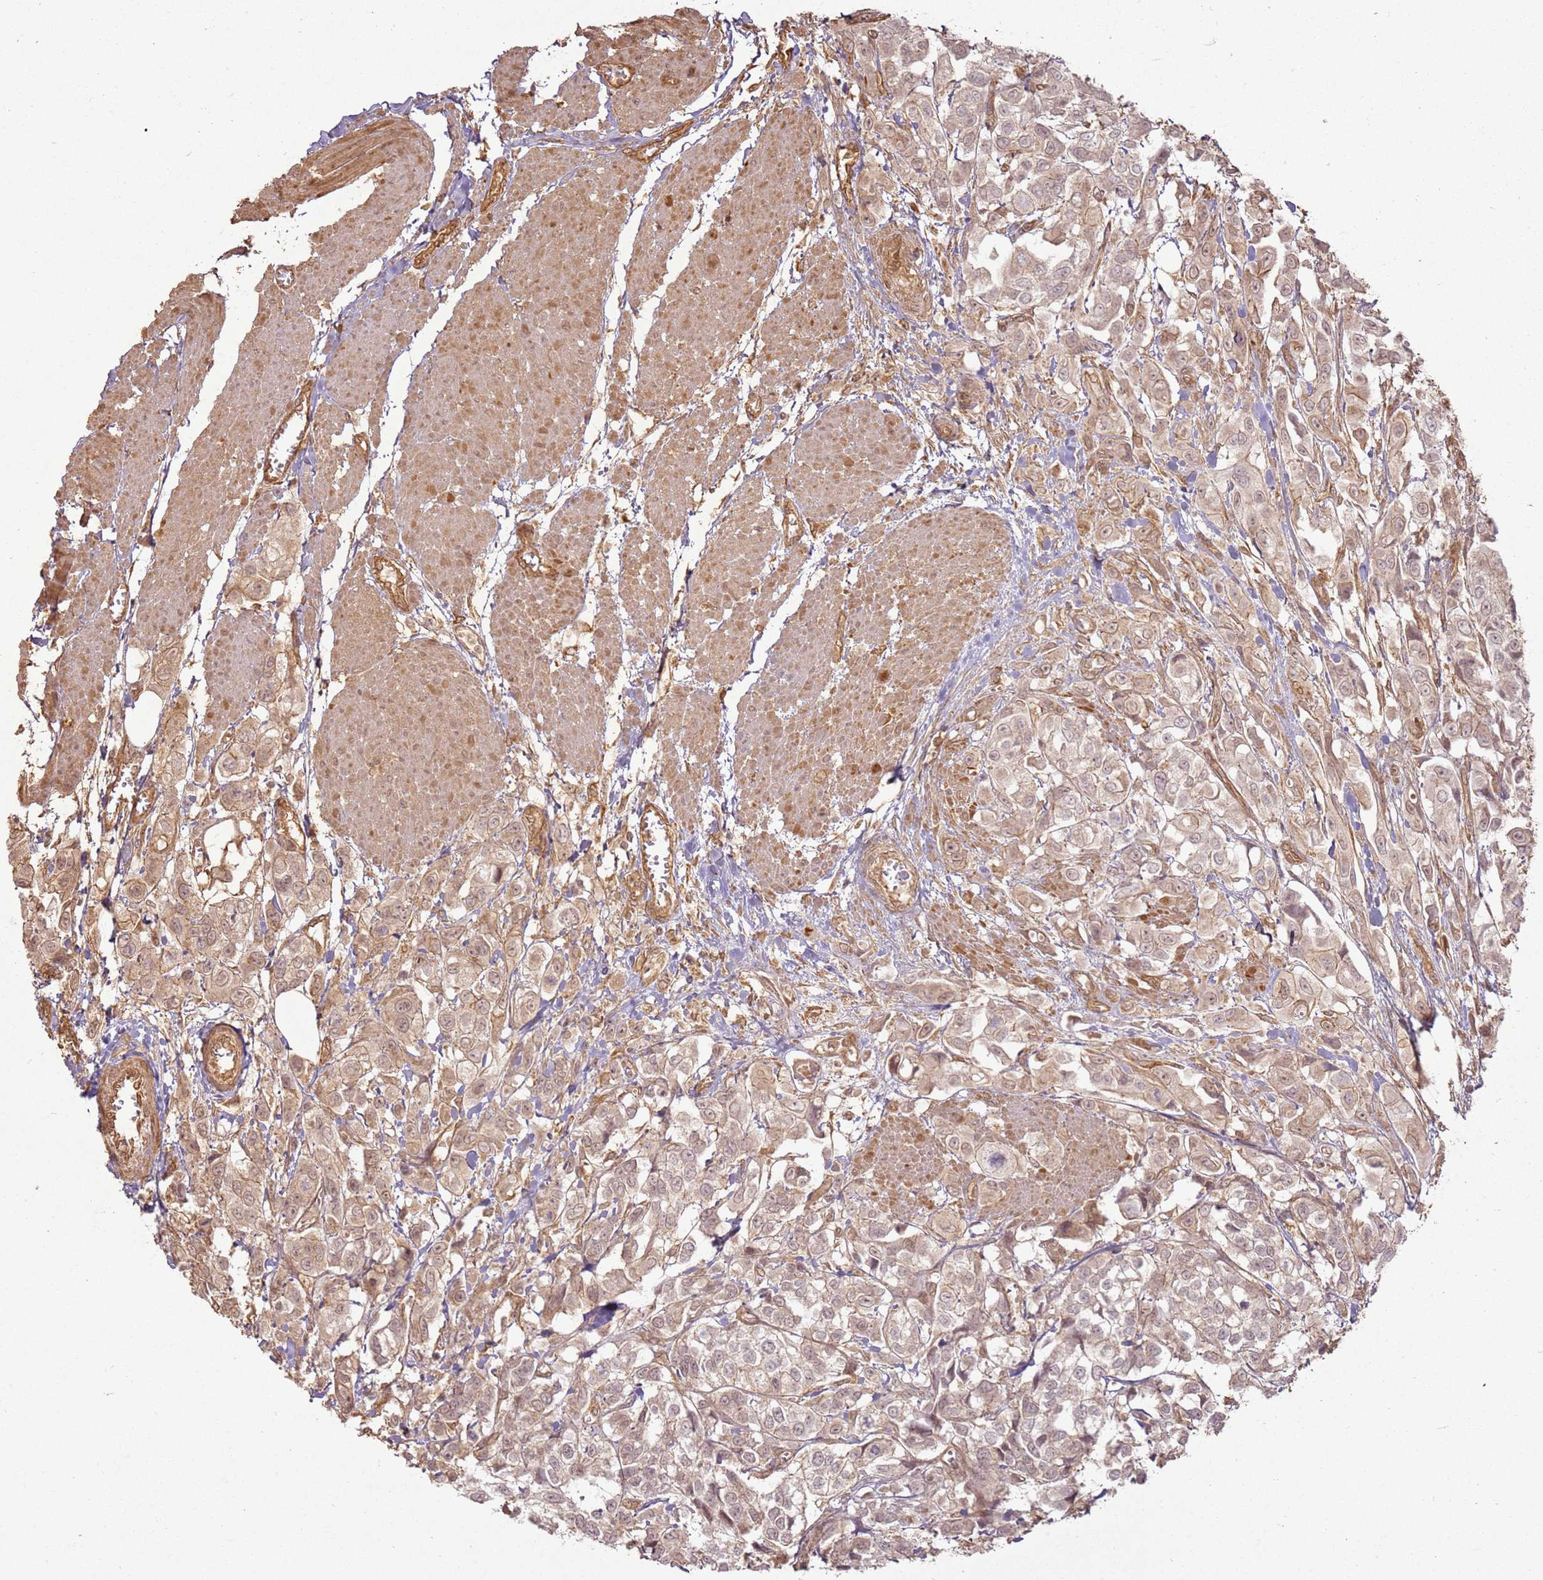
{"staining": {"intensity": "weak", "quantity": ">75%", "location": "cytoplasmic/membranous"}, "tissue": "urothelial cancer", "cell_type": "Tumor cells", "image_type": "cancer", "snomed": [{"axis": "morphology", "description": "Urothelial carcinoma, High grade"}, {"axis": "topography", "description": "Urinary bladder"}], "caption": "Weak cytoplasmic/membranous expression for a protein is appreciated in about >75% of tumor cells of urothelial cancer using immunohistochemistry.", "gene": "ZNF776", "patient": {"sex": "male", "age": 67}}